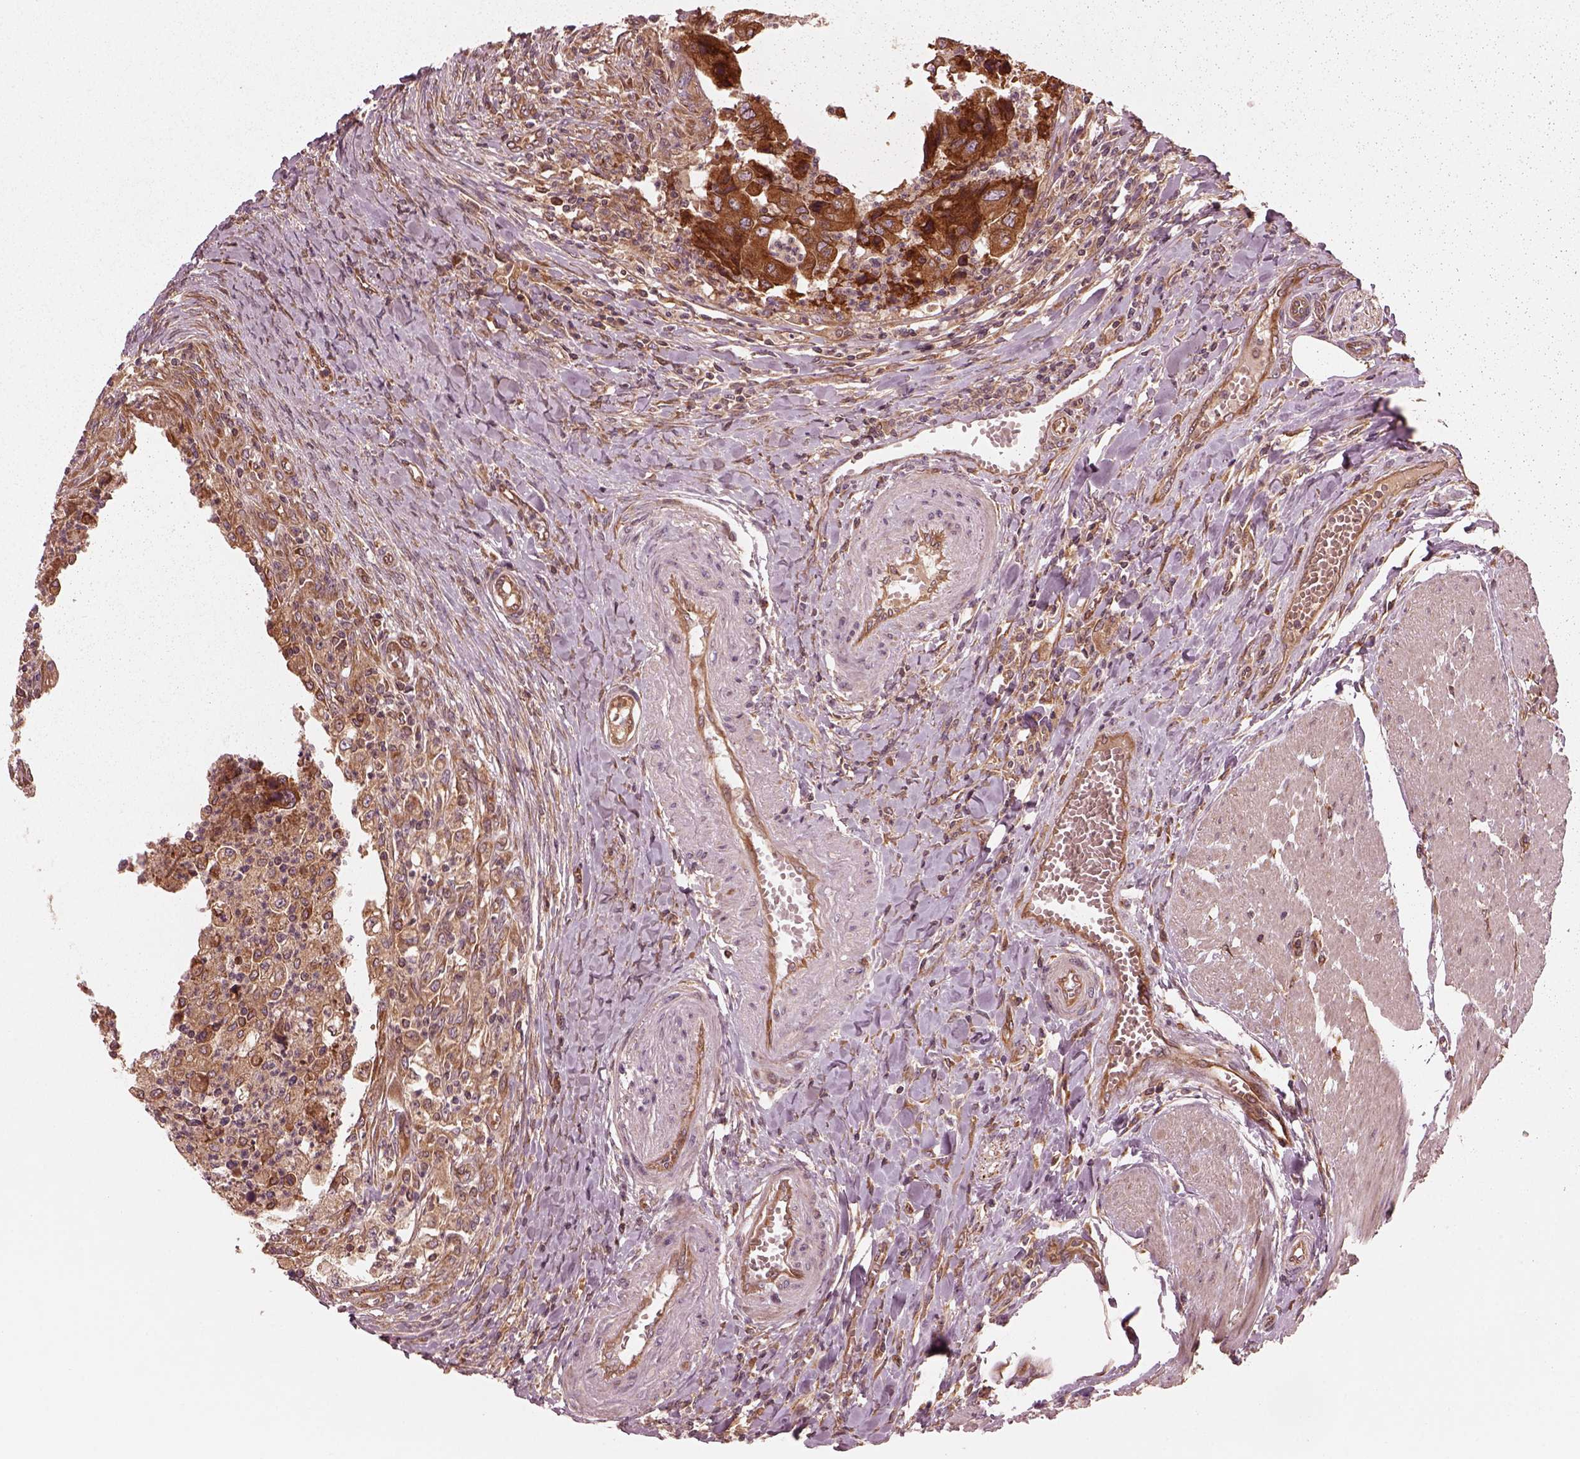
{"staining": {"intensity": "strong", "quantity": ">75%", "location": "cytoplasmic/membranous"}, "tissue": "colorectal cancer", "cell_type": "Tumor cells", "image_type": "cancer", "snomed": [{"axis": "morphology", "description": "Adenocarcinoma, NOS"}, {"axis": "topography", "description": "Colon"}], "caption": "Colorectal adenocarcinoma tissue shows strong cytoplasmic/membranous positivity in about >75% of tumor cells", "gene": "PIK3R2", "patient": {"sex": "female", "age": 67}}